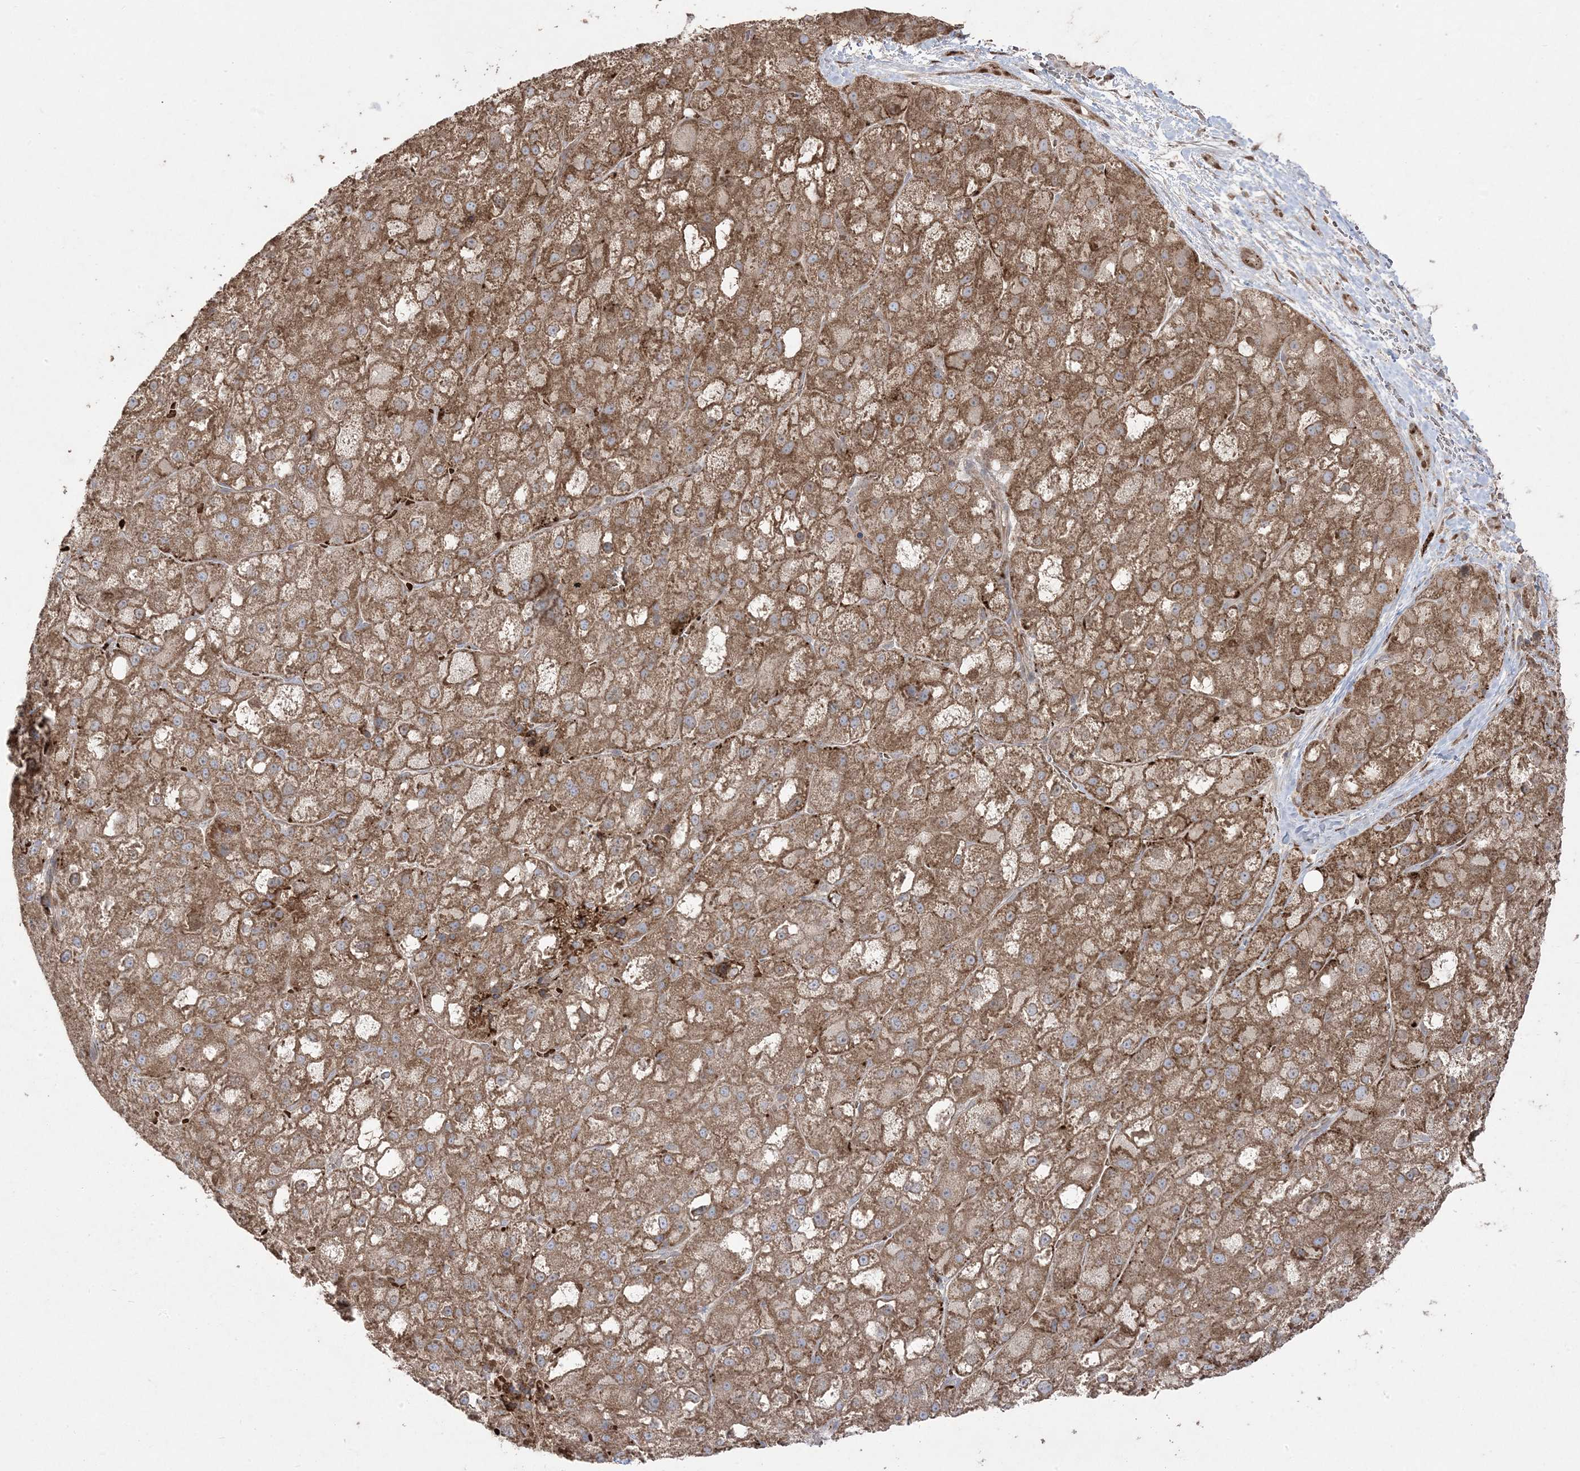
{"staining": {"intensity": "moderate", "quantity": ">75%", "location": "cytoplasmic/membranous"}, "tissue": "liver cancer", "cell_type": "Tumor cells", "image_type": "cancer", "snomed": [{"axis": "morphology", "description": "Carcinoma, Hepatocellular, NOS"}, {"axis": "topography", "description": "Liver"}], "caption": "Hepatocellular carcinoma (liver) stained for a protein (brown) exhibits moderate cytoplasmic/membranous positive positivity in approximately >75% of tumor cells.", "gene": "PPOX", "patient": {"sex": "male", "age": 57}}